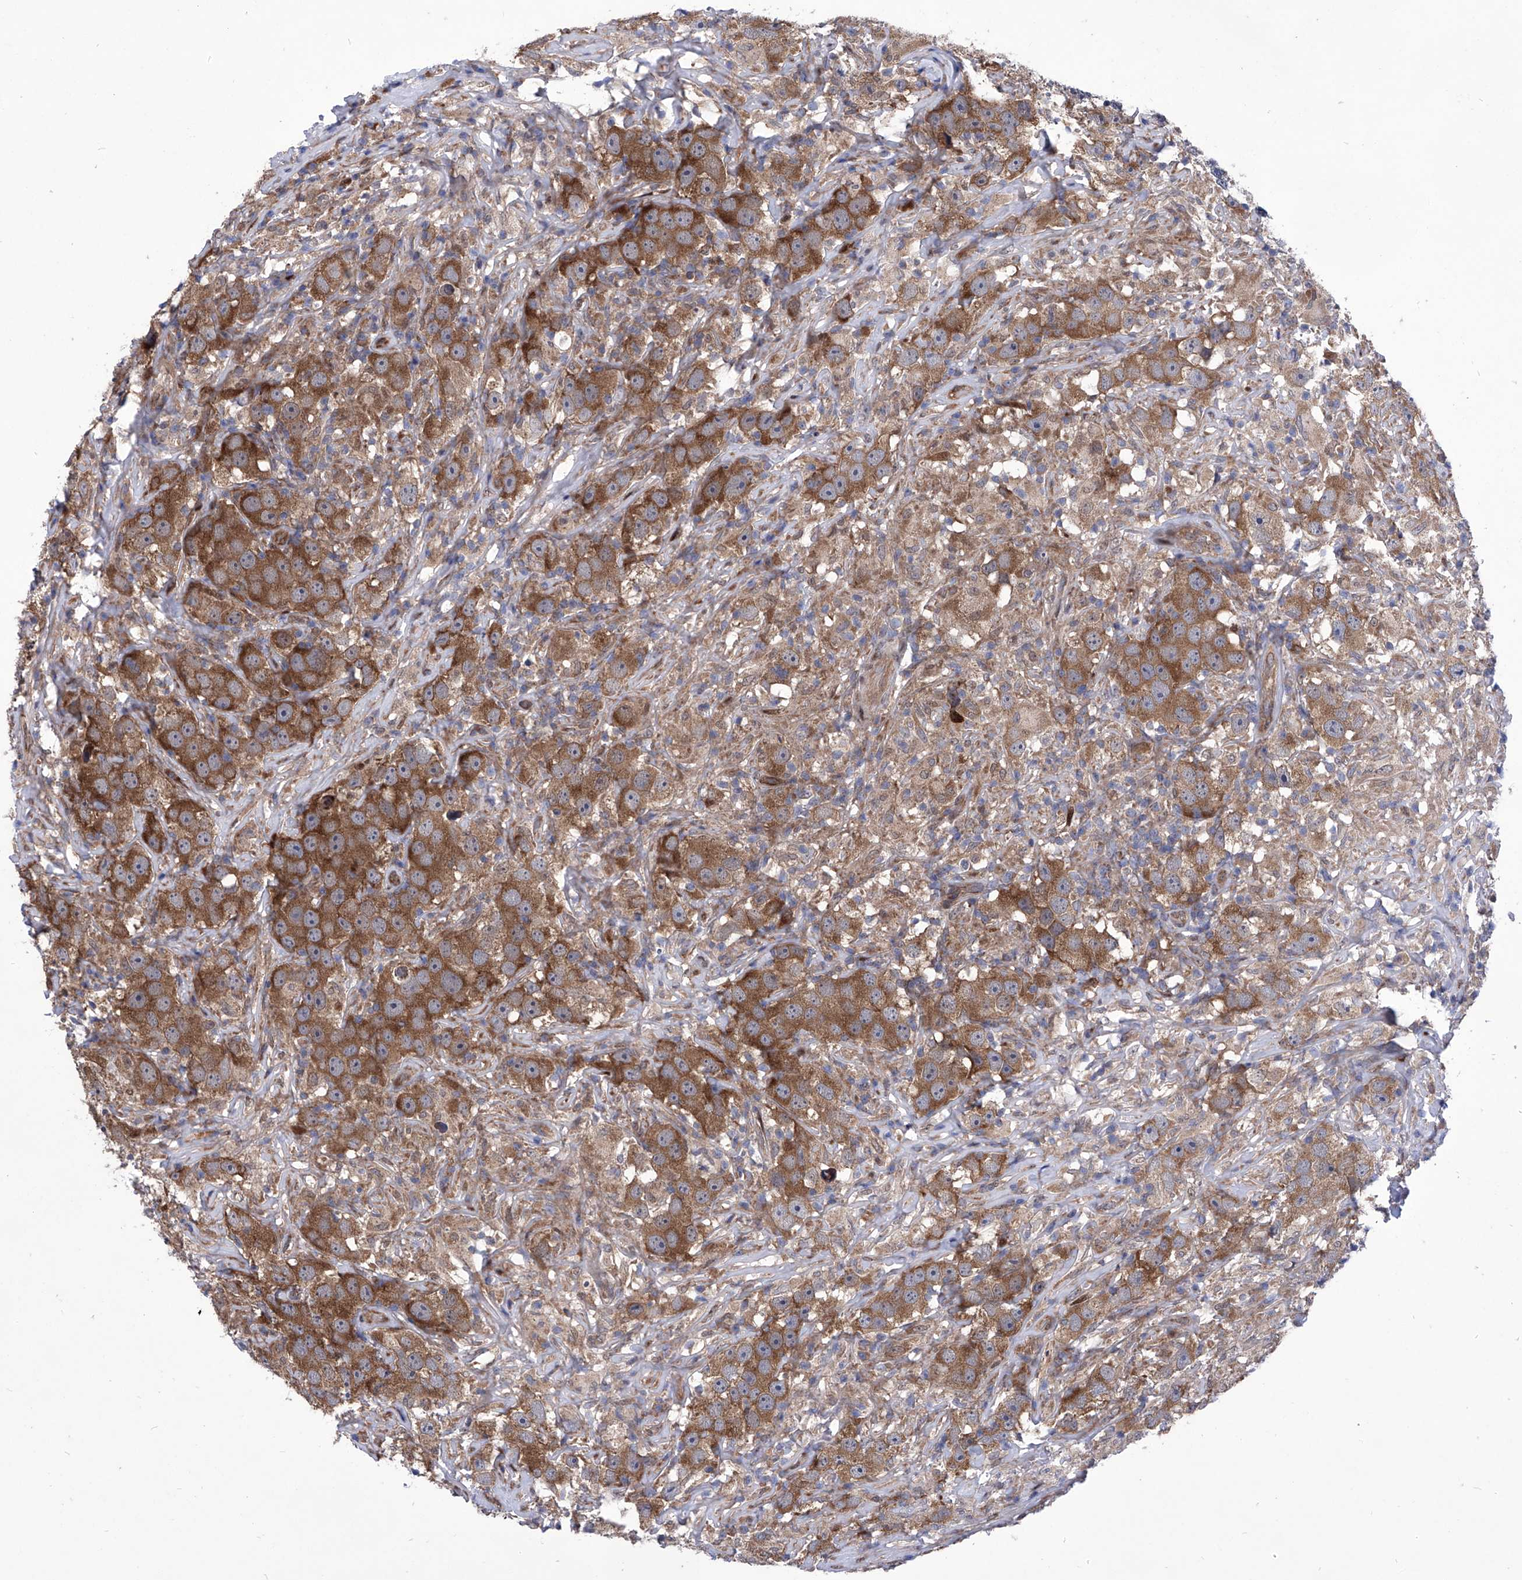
{"staining": {"intensity": "moderate", "quantity": ">75%", "location": "cytoplasmic/membranous"}, "tissue": "testis cancer", "cell_type": "Tumor cells", "image_type": "cancer", "snomed": [{"axis": "morphology", "description": "Seminoma, NOS"}, {"axis": "topography", "description": "Testis"}], "caption": "An image showing moderate cytoplasmic/membranous positivity in approximately >75% of tumor cells in seminoma (testis), as visualized by brown immunohistochemical staining.", "gene": "KTI12", "patient": {"sex": "male", "age": 49}}